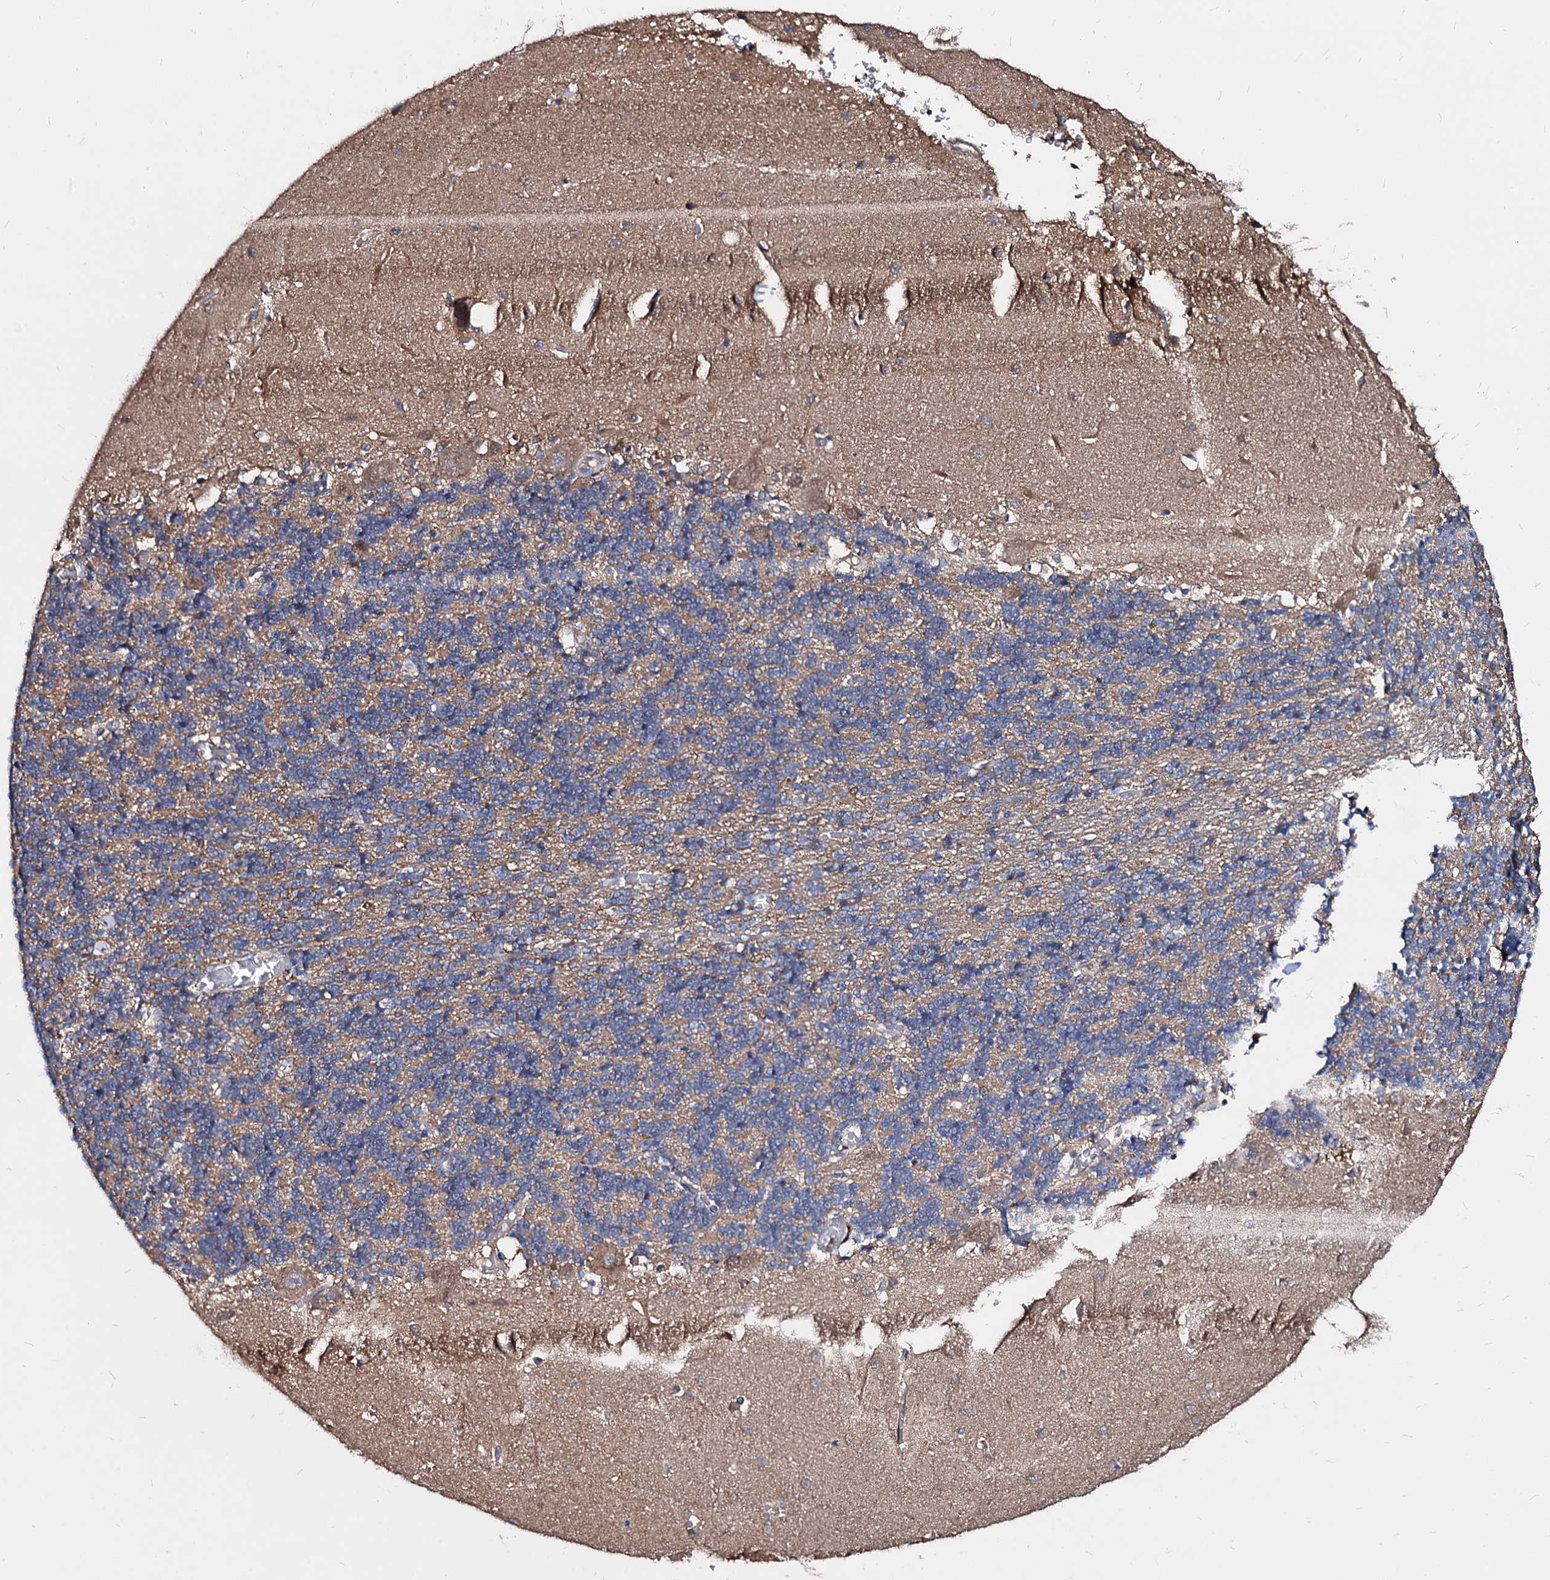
{"staining": {"intensity": "weak", "quantity": "<25%", "location": "cytoplasmic/membranous"}, "tissue": "cerebellum", "cell_type": "Cells in granular layer", "image_type": "normal", "snomed": [{"axis": "morphology", "description": "Normal tissue, NOS"}, {"axis": "topography", "description": "Cerebellum"}], "caption": "The immunohistochemistry image has no significant expression in cells in granular layer of cerebellum.", "gene": "NME1", "patient": {"sex": "male", "age": 37}}